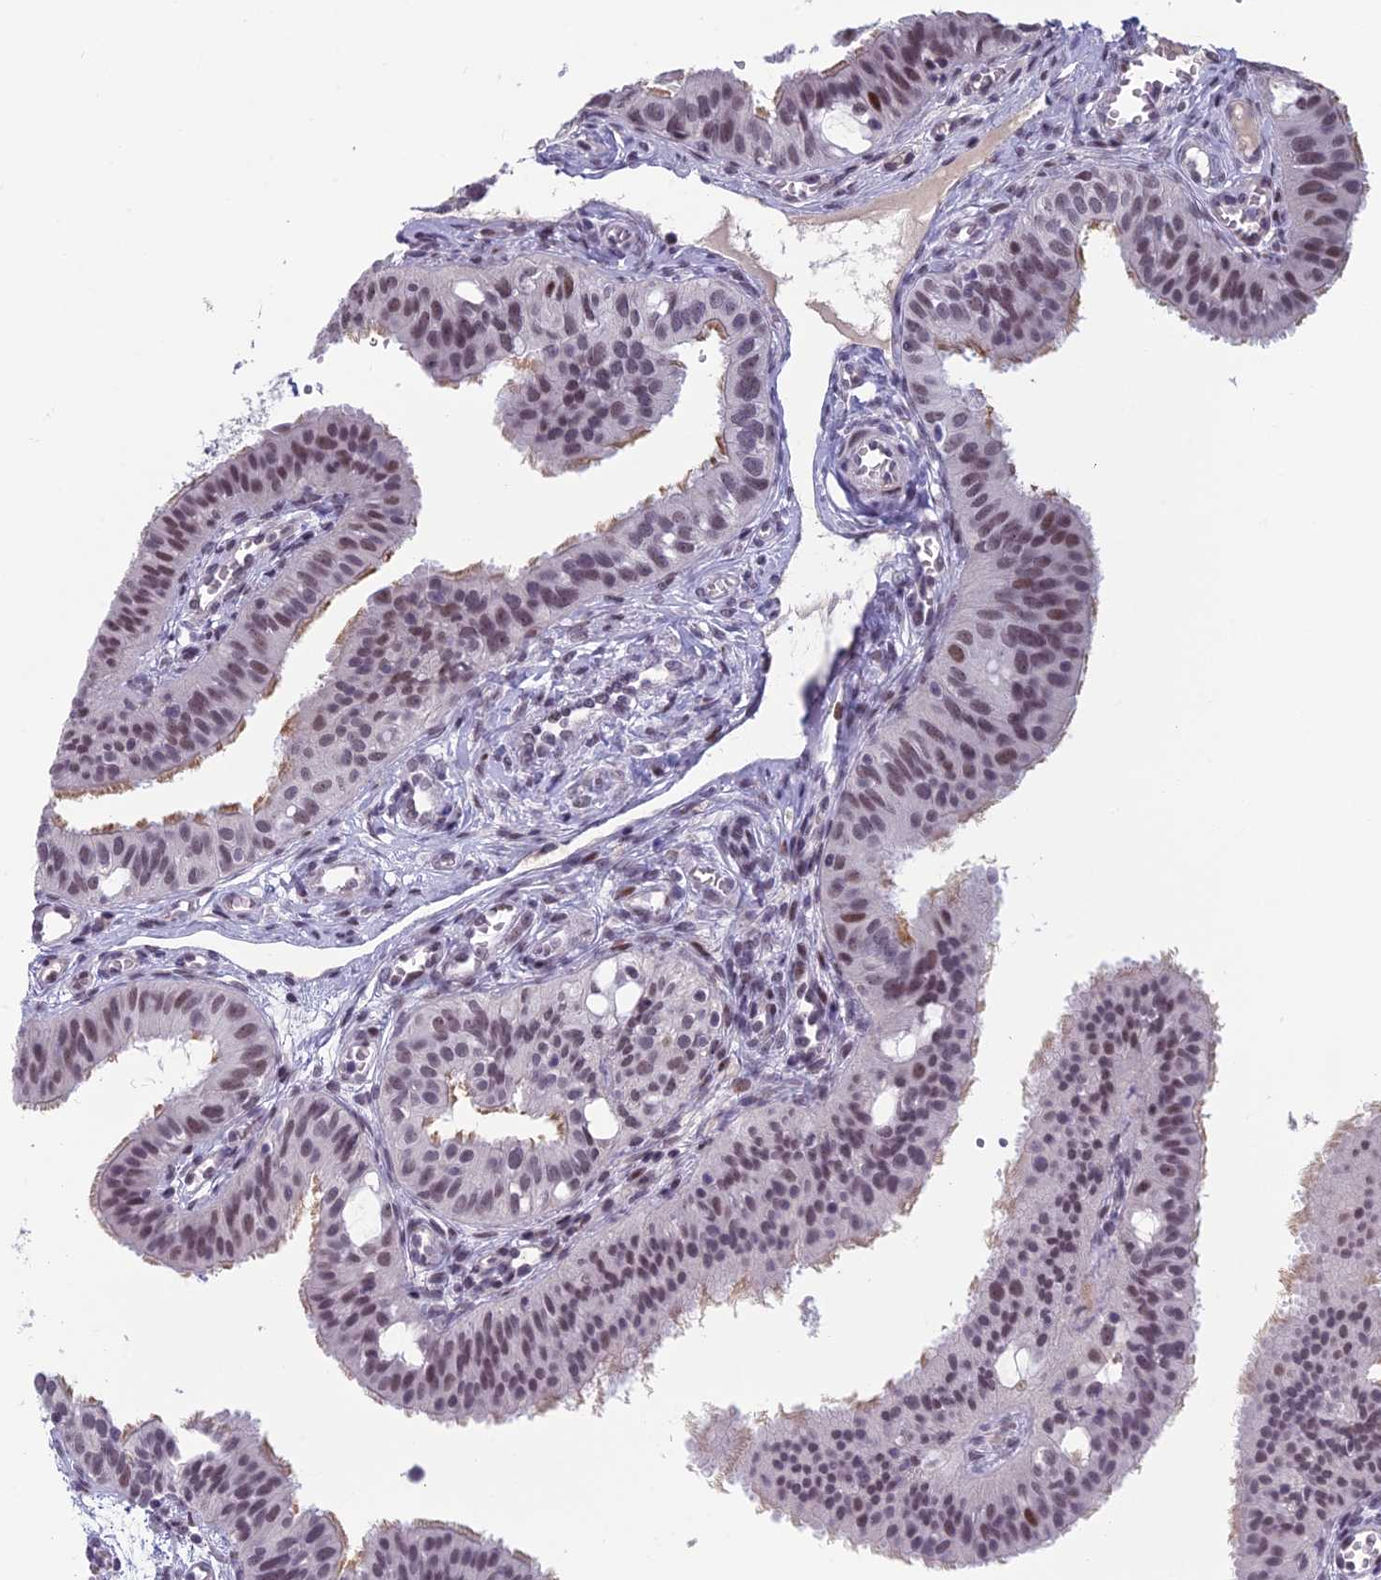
{"staining": {"intensity": "moderate", "quantity": "25%-75%", "location": "cytoplasmic/membranous,nuclear"}, "tissue": "fallopian tube", "cell_type": "Glandular cells", "image_type": "normal", "snomed": [{"axis": "morphology", "description": "Normal tissue, NOS"}, {"axis": "topography", "description": "Fallopian tube"}, {"axis": "topography", "description": "Ovary"}], "caption": "Protein positivity by IHC demonstrates moderate cytoplasmic/membranous,nuclear staining in about 25%-75% of glandular cells in unremarkable fallopian tube.", "gene": "RGS17", "patient": {"sex": "female", "age": 42}}